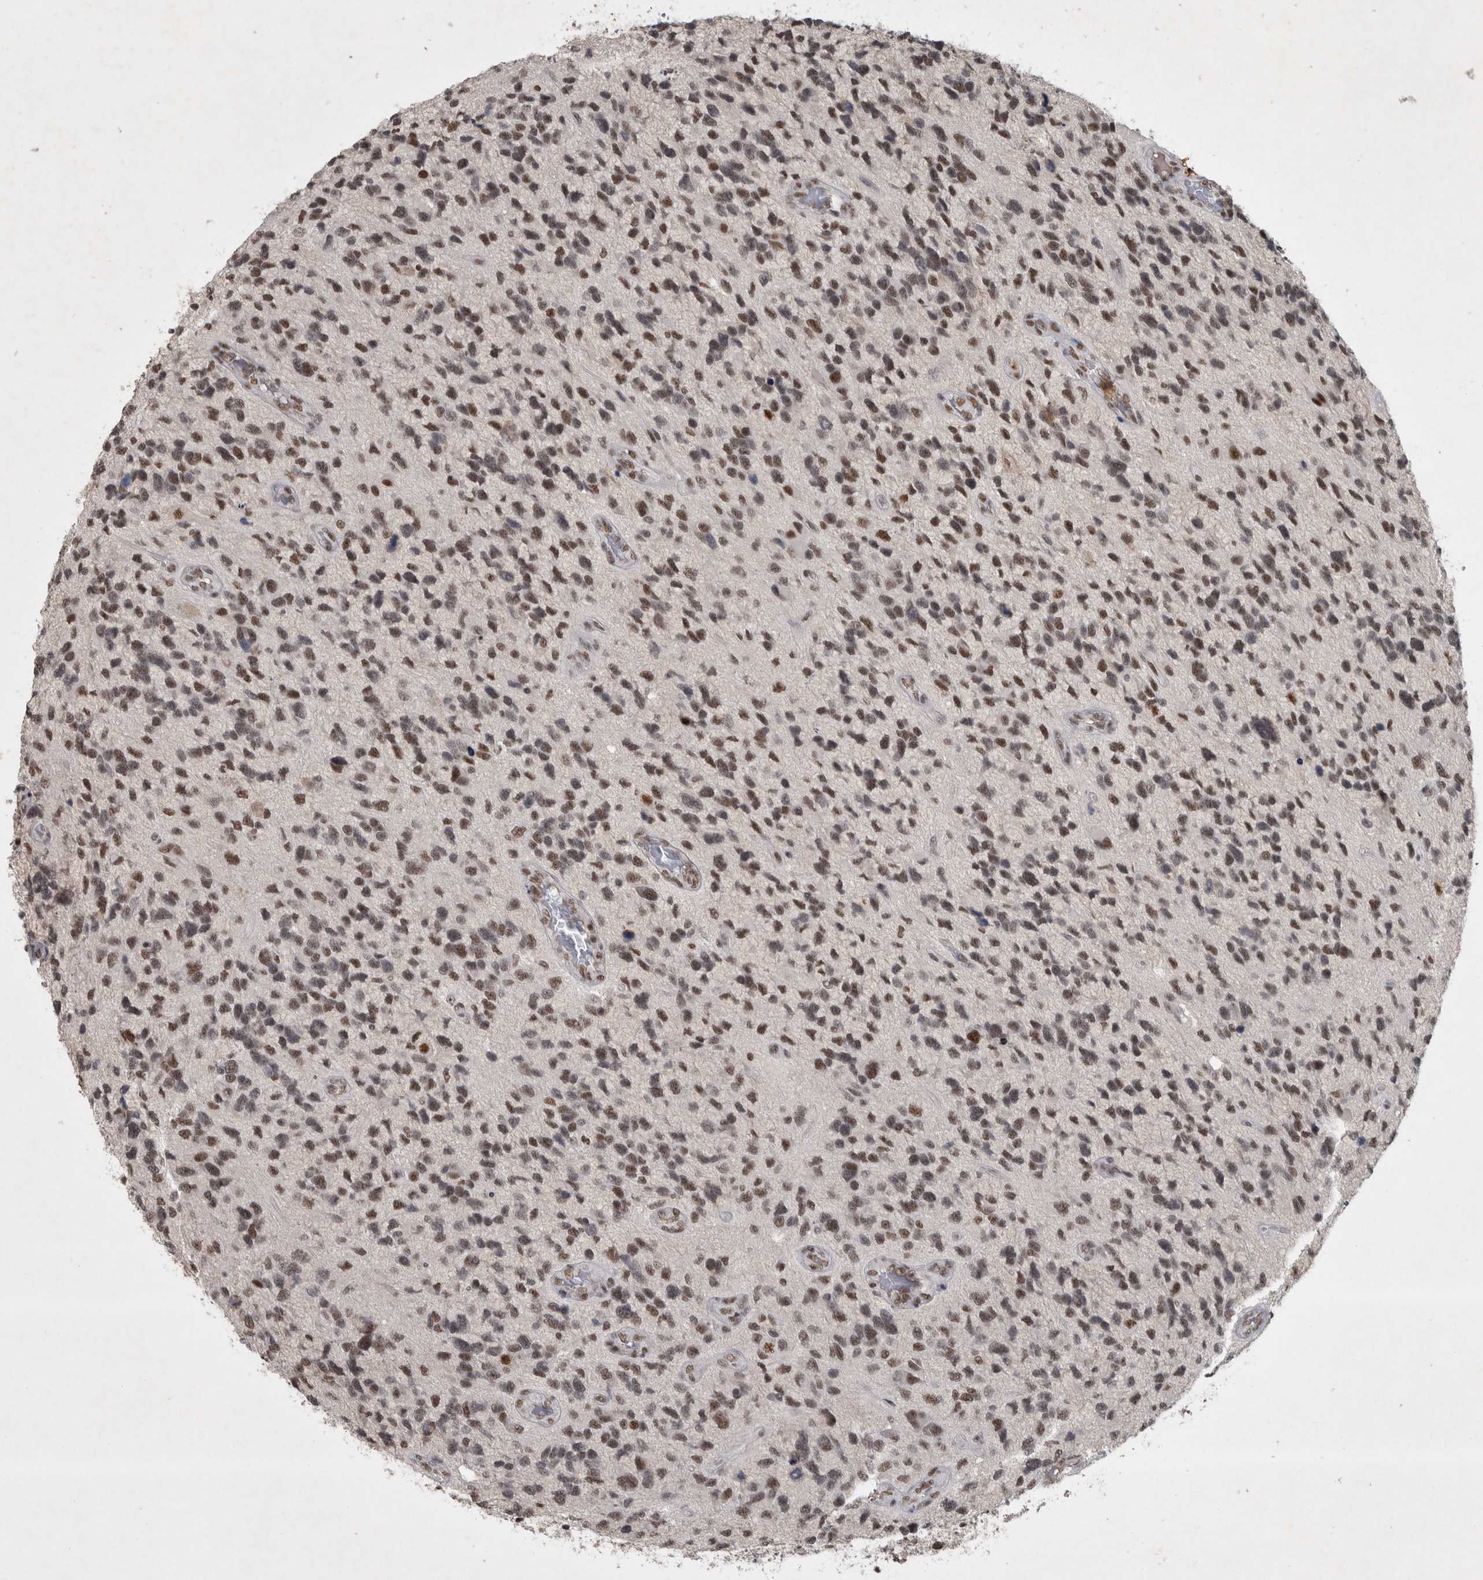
{"staining": {"intensity": "moderate", "quantity": ">75%", "location": "nuclear"}, "tissue": "glioma", "cell_type": "Tumor cells", "image_type": "cancer", "snomed": [{"axis": "morphology", "description": "Glioma, malignant, High grade"}, {"axis": "topography", "description": "Brain"}], "caption": "Malignant high-grade glioma stained for a protein (brown) displays moderate nuclear positive staining in approximately >75% of tumor cells.", "gene": "DDX42", "patient": {"sex": "female", "age": 58}}